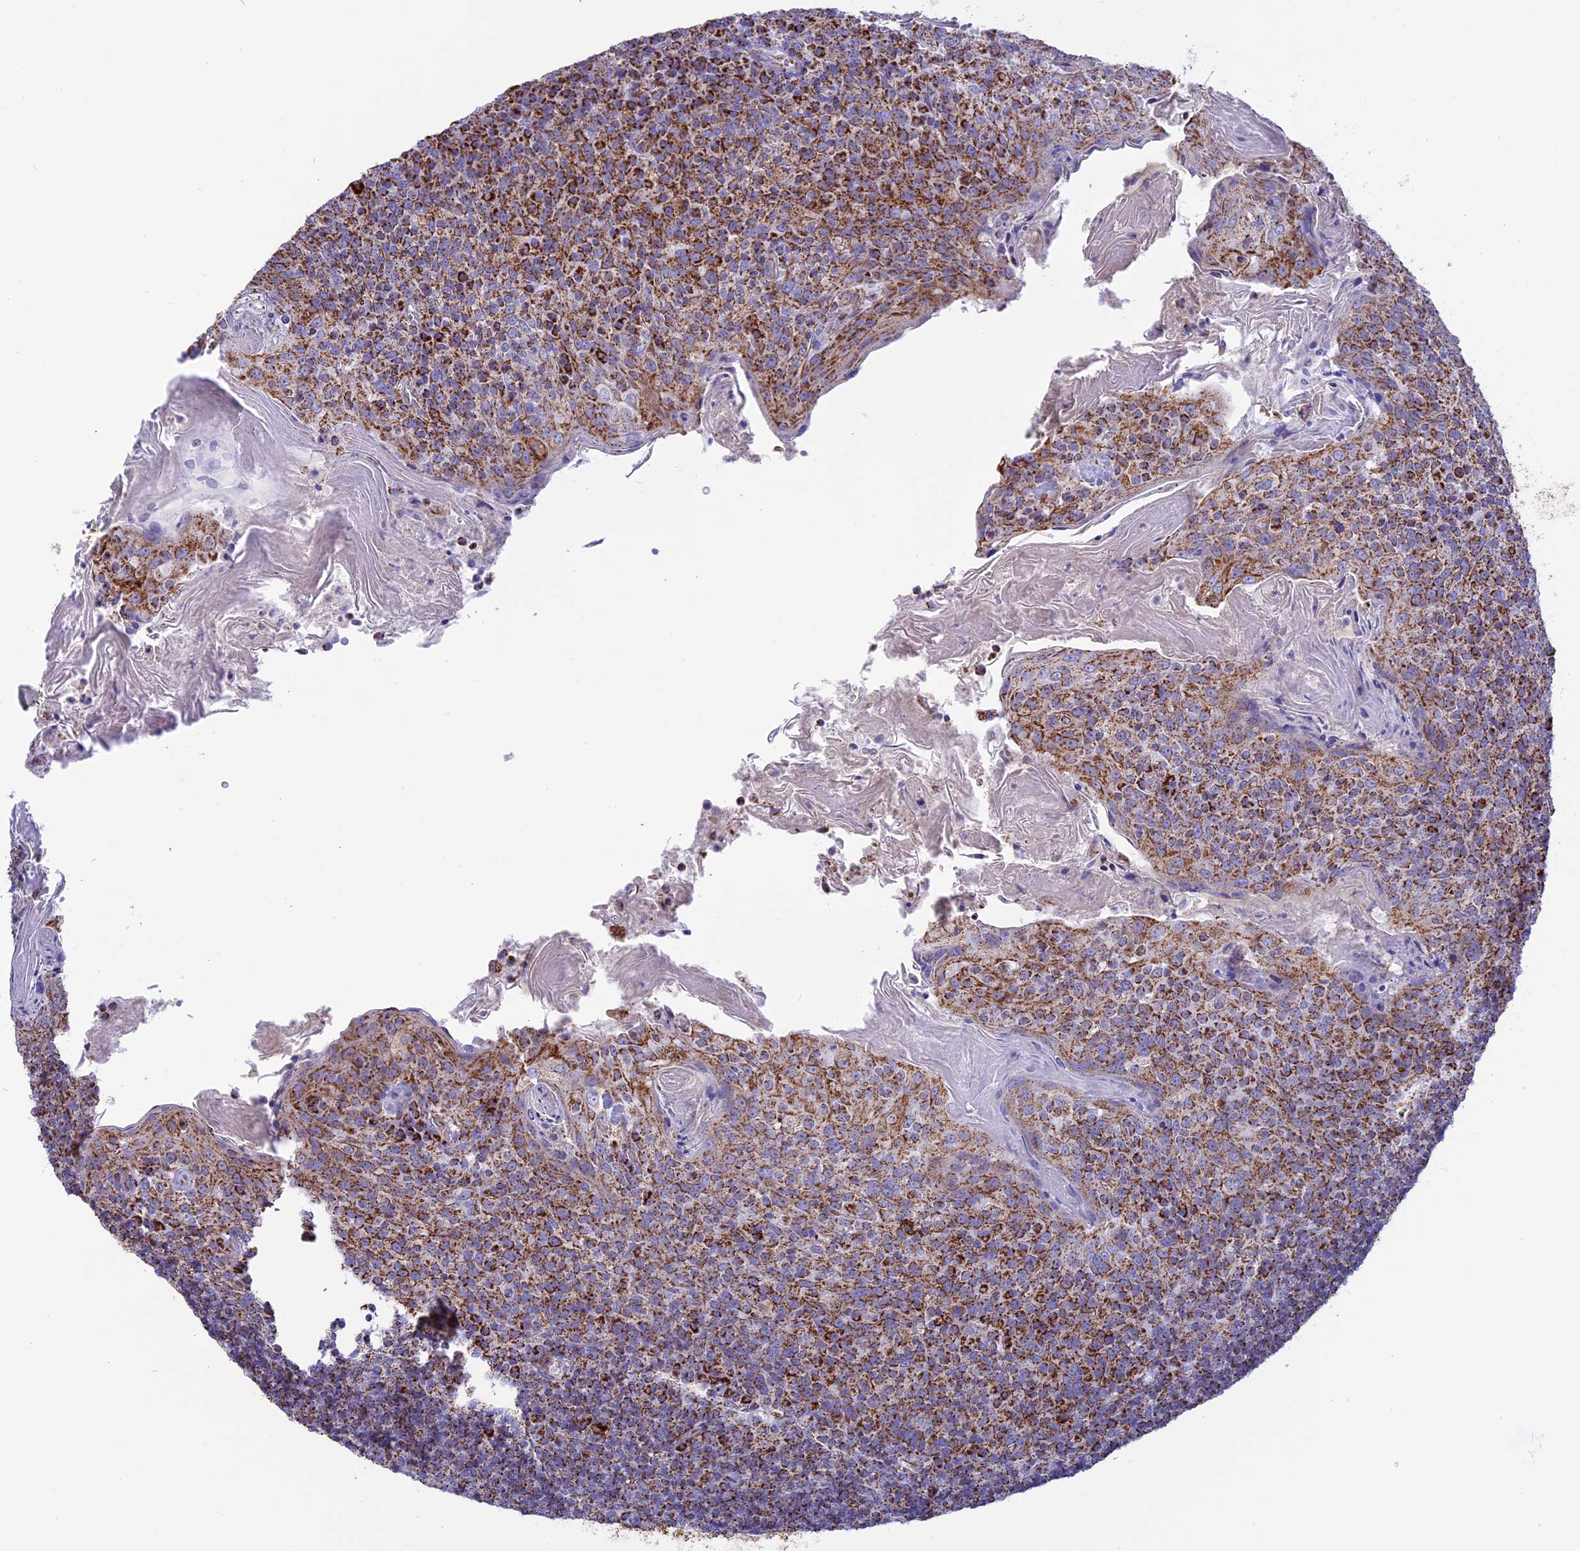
{"staining": {"intensity": "strong", "quantity": ">75%", "location": "cytoplasmic/membranous"}, "tissue": "tonsil", "cell_type": "Germinal center cells", "image_type": "normal", "snomed": [{"axis": "morphology", "description": "Normal tissue, NOS"}, {"axis": "topography", "description": "Tonsil"}], "caption": "DAB (3,3'-diaminobenzidine) immunohistochemical staining of benign human tonsil displays strong cytoplasmic/membranous protein staining in approximately >75% of germinal center cells. (brown staining indicates protein expression, while blue staining denotes nuclei).", "gene": "KCNG1", "patient": {"sex": "female", "age": 10}}